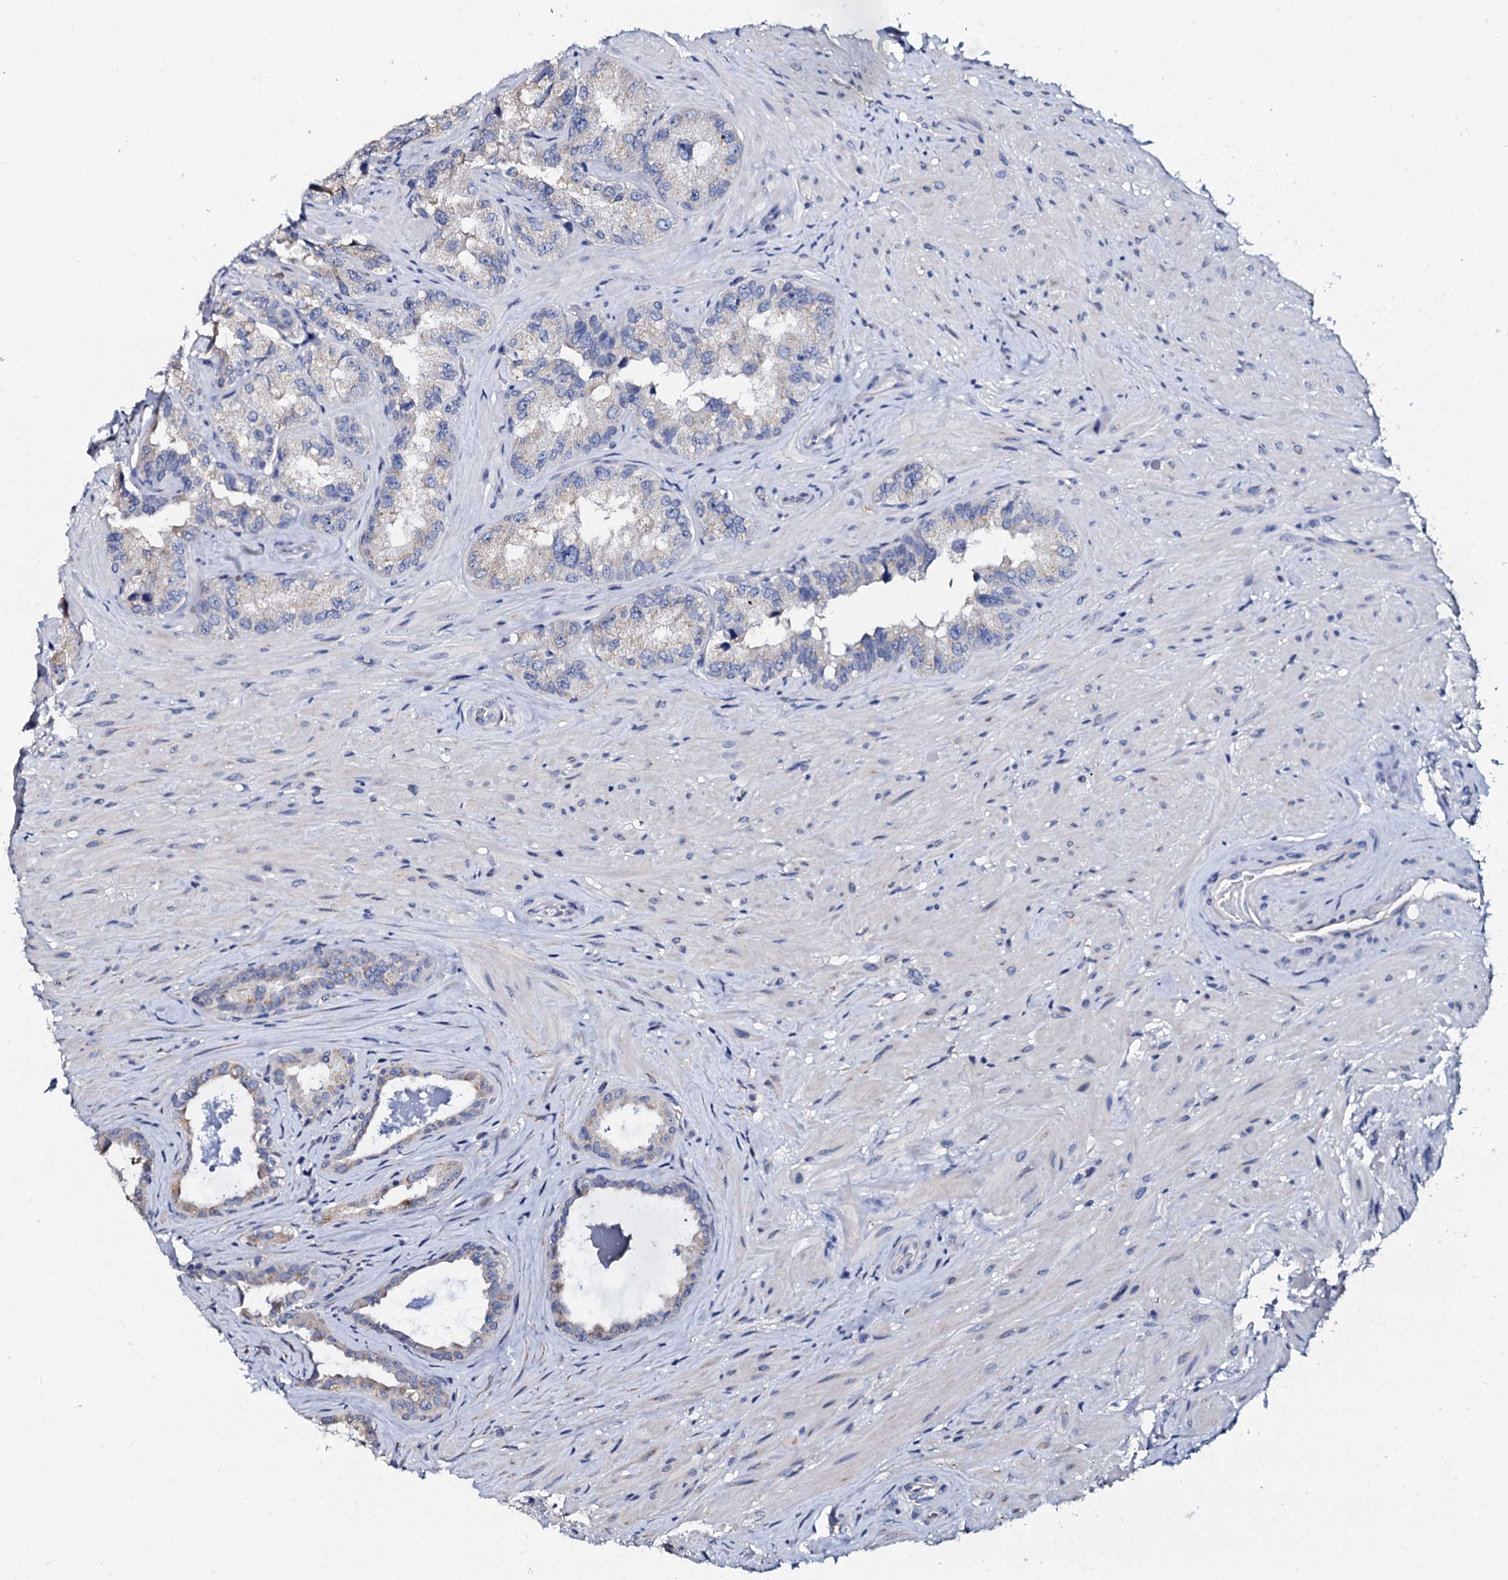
{"staining": {"intensity": "weak", "quantity": "<25%", "location": "cytoplasmic/membranous"}, "tissue": "seminal vesicle", "cell_type": "Glandular cells", "image_type": "normal", "snomed": [{"axis": "morphology", "description": "Normal tissue, NOS"}, {"axis": "topography", "description": "Seminal veicle"}, {"axis": "topography", "description": "Peripheral nerve tissue"}], "caption": "This histopathology image is of normal seminal vesicle stained with immunohistochemistry to label a protein in brown with the nuclei are counter-stained blue. There is no positivity in glandular cells. (DAB (3,3'-diaminobenzidine) IHC with hematoxylin counter stain).", "gene": "AKAP3", "patient": {"sex": "male", "age": 67}}